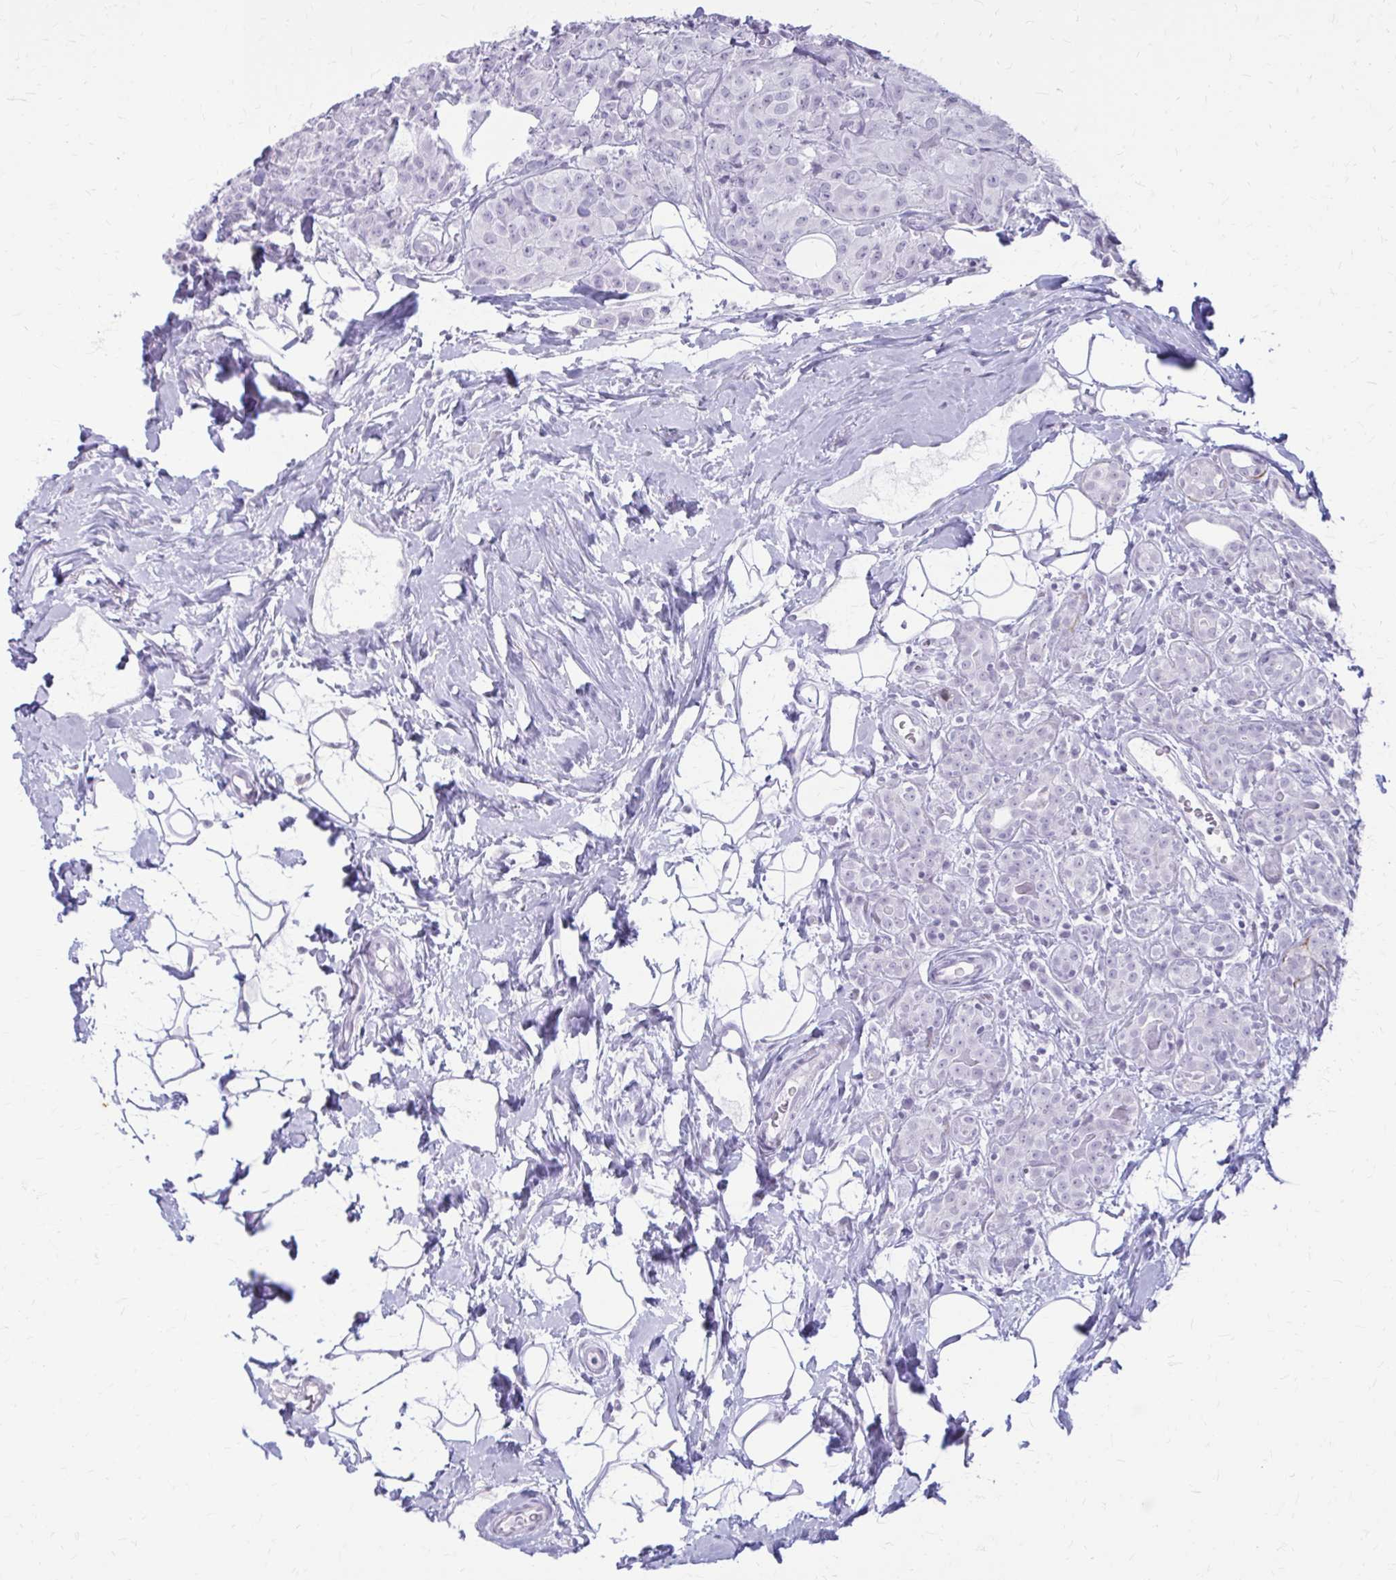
{"staining": {"intensity": "negative", "quantity": "none", "location": "none"}, "tissue": "breast cancer", "cell_type": "Tumor cells", "image_type": "cancer", "snomed": [{"axis": "morphology", "description": "Duct carcinoma"}, {"axis": "topography", "description": "Breast"}], "caption": "Photomicrograph shows no protein positivity in tumor cells of invasive ductal carcinoma (breast) tissue.", "gene": "KRT5", "patient": {"sex": "female", "age": 43}}